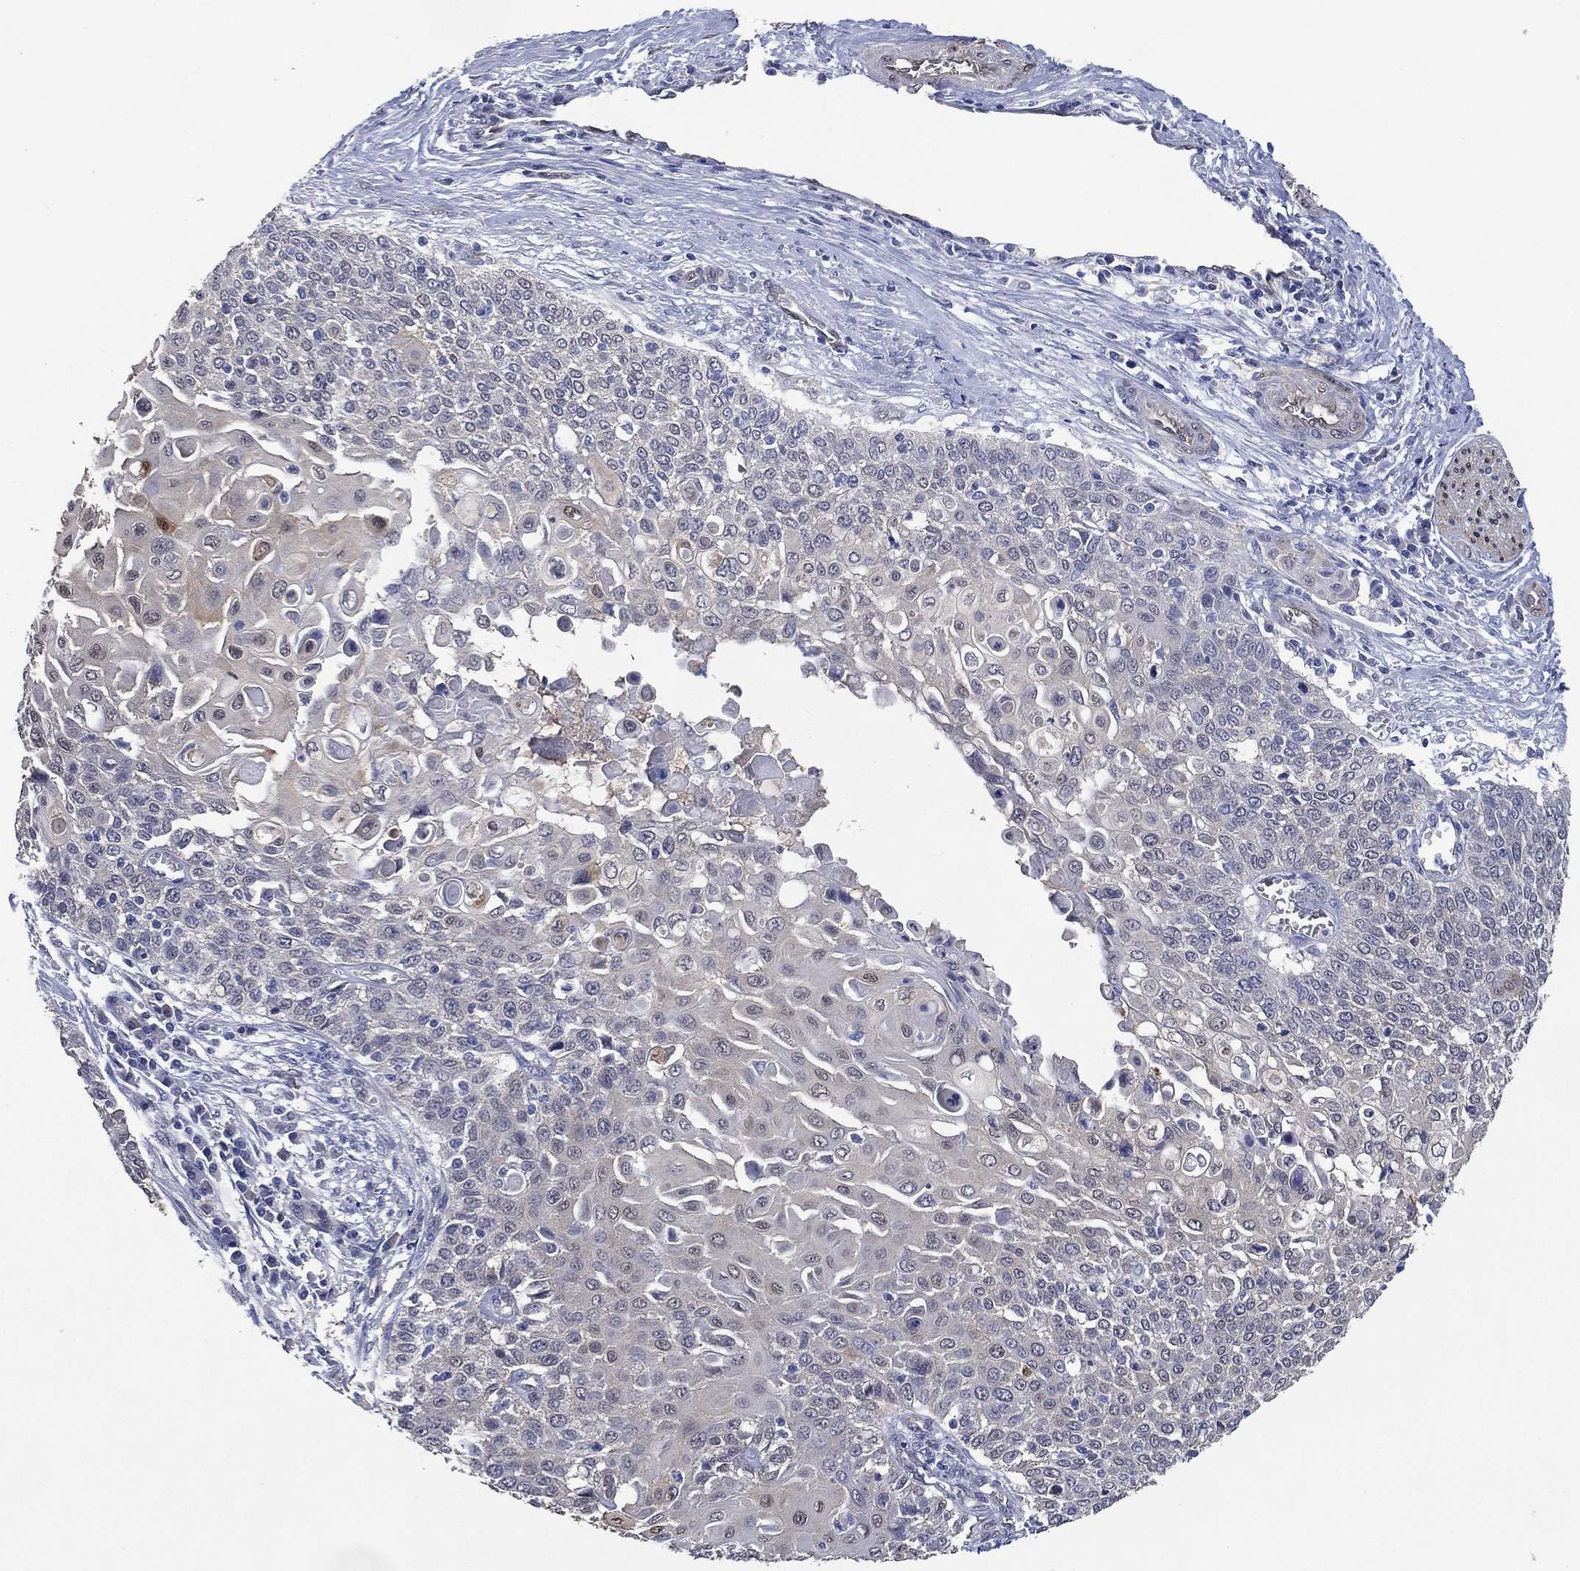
{"staining": {"intensity": "negative", "quantity": "none", "location": "none"}, "tissue": "cervical cancer", "cell_type": "Tumor cells", "image_type": "cancer", "snomed": [{"axis": "morphology", "description": "Squamous cell carcinoma, NOS"}, {"axis": "topography", "description": "Cervix"}], "caption": "A histopathology image of cervical squamous cell carcinoma stained for a protein displays no brown staining in tumor cells.", "gene": "AK1", "patient": {"sex": "female", "age": 39}}